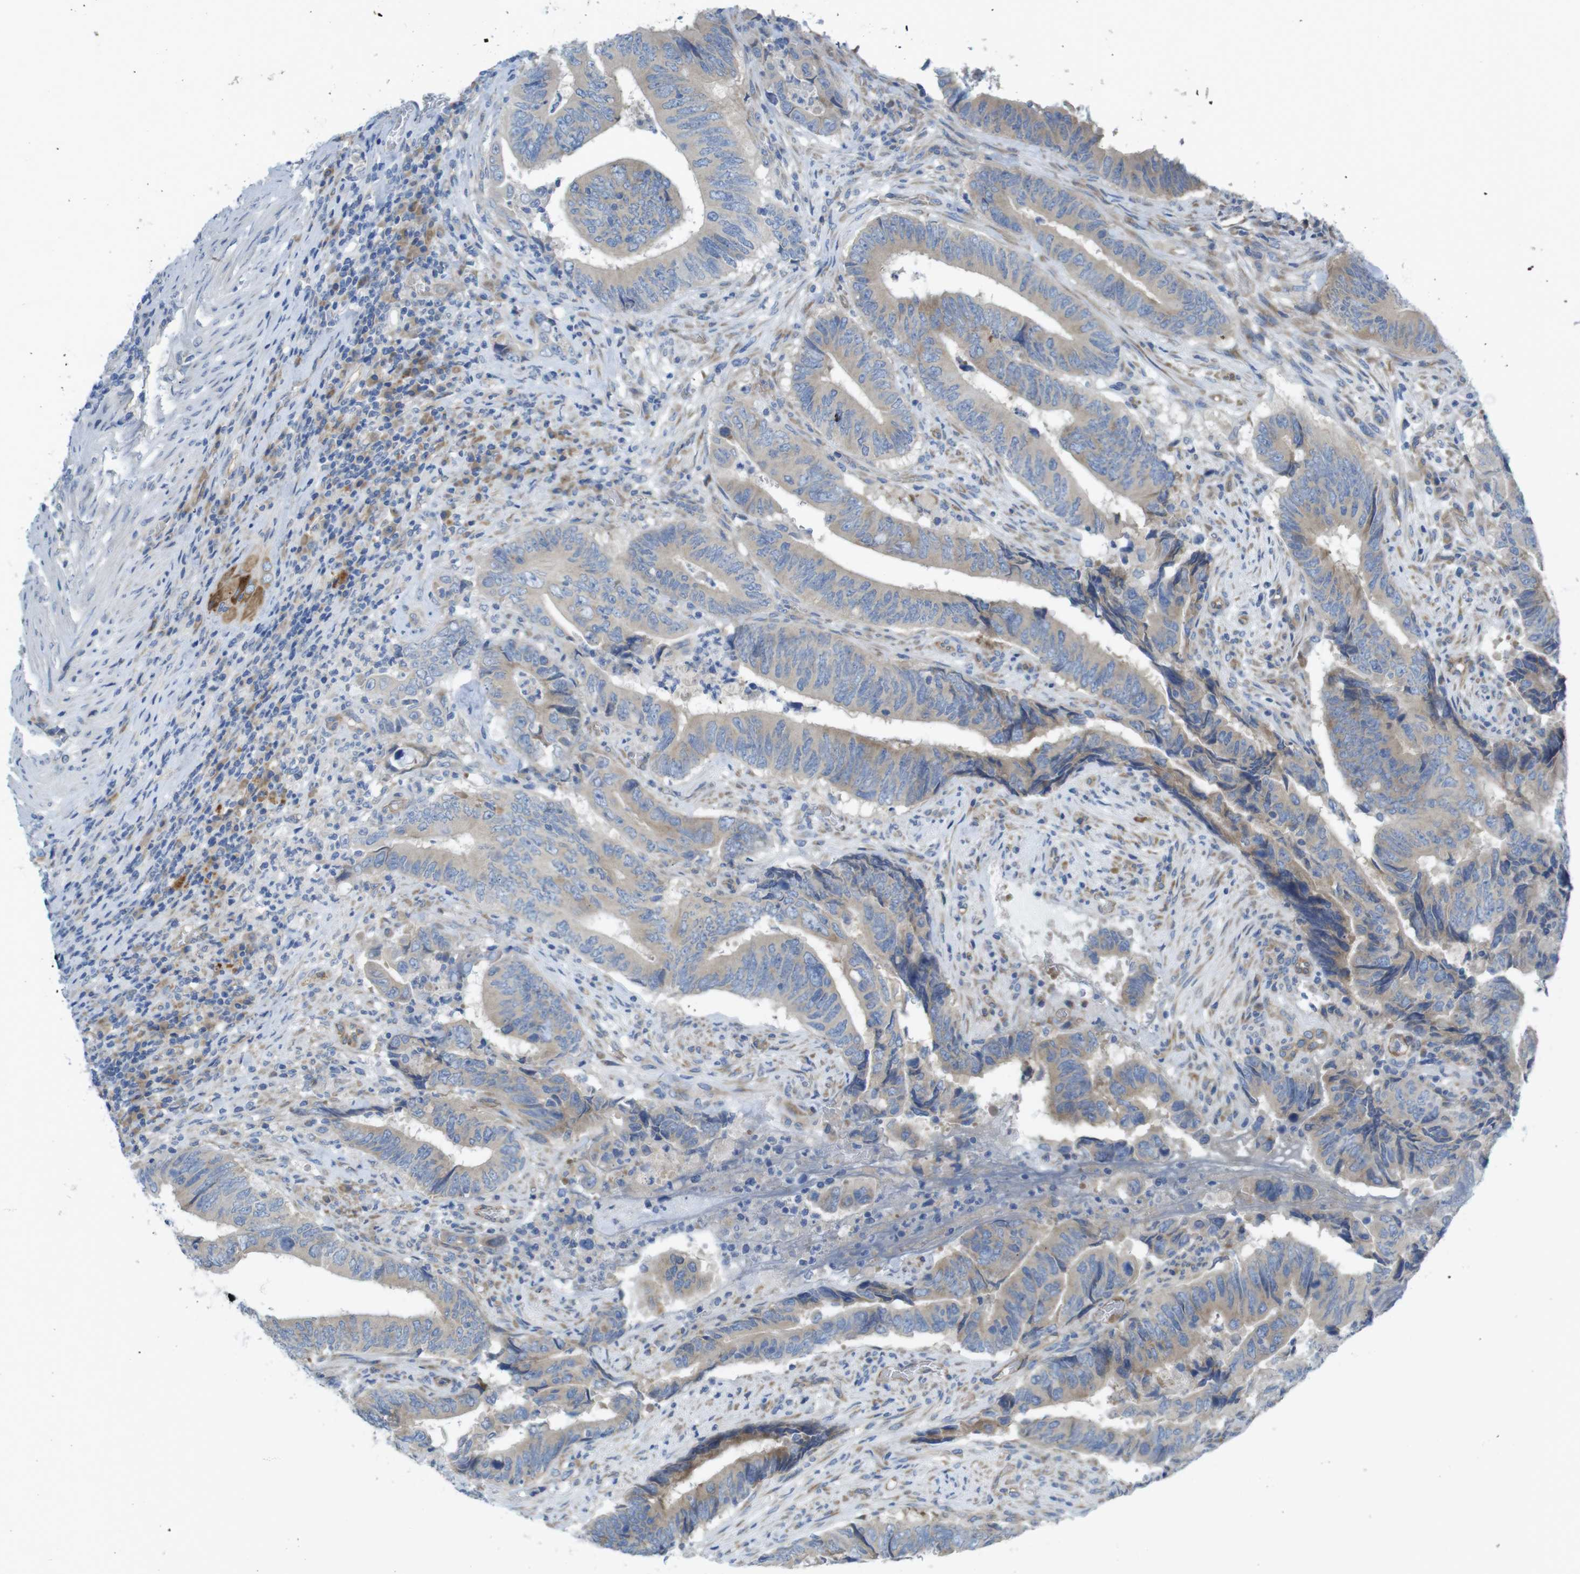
{"staining": {"intensity": "weak", "quantity": ">75%", "location": "cytoplasmic/membranous"}, "tissue": "colorectal cancer", "cell_type": "Tumor cells", "image_type": "cancer", "snomed": [{"axis": "morphology", "description": "Normal tissue, NOS"}, {"axis": "morphology", "description": "Adenocarcinoma, NOS"}, {"axis": "topography", "description": "Colon"}], "caption": "A low amount of weak cytoplasmic/membranous positivity is seen in approximately >75% of tumor cells in colorectal adenocarcinoma tissue.", "gene": "TMEM234", "patient": {"sex": "male", "age": 56}}